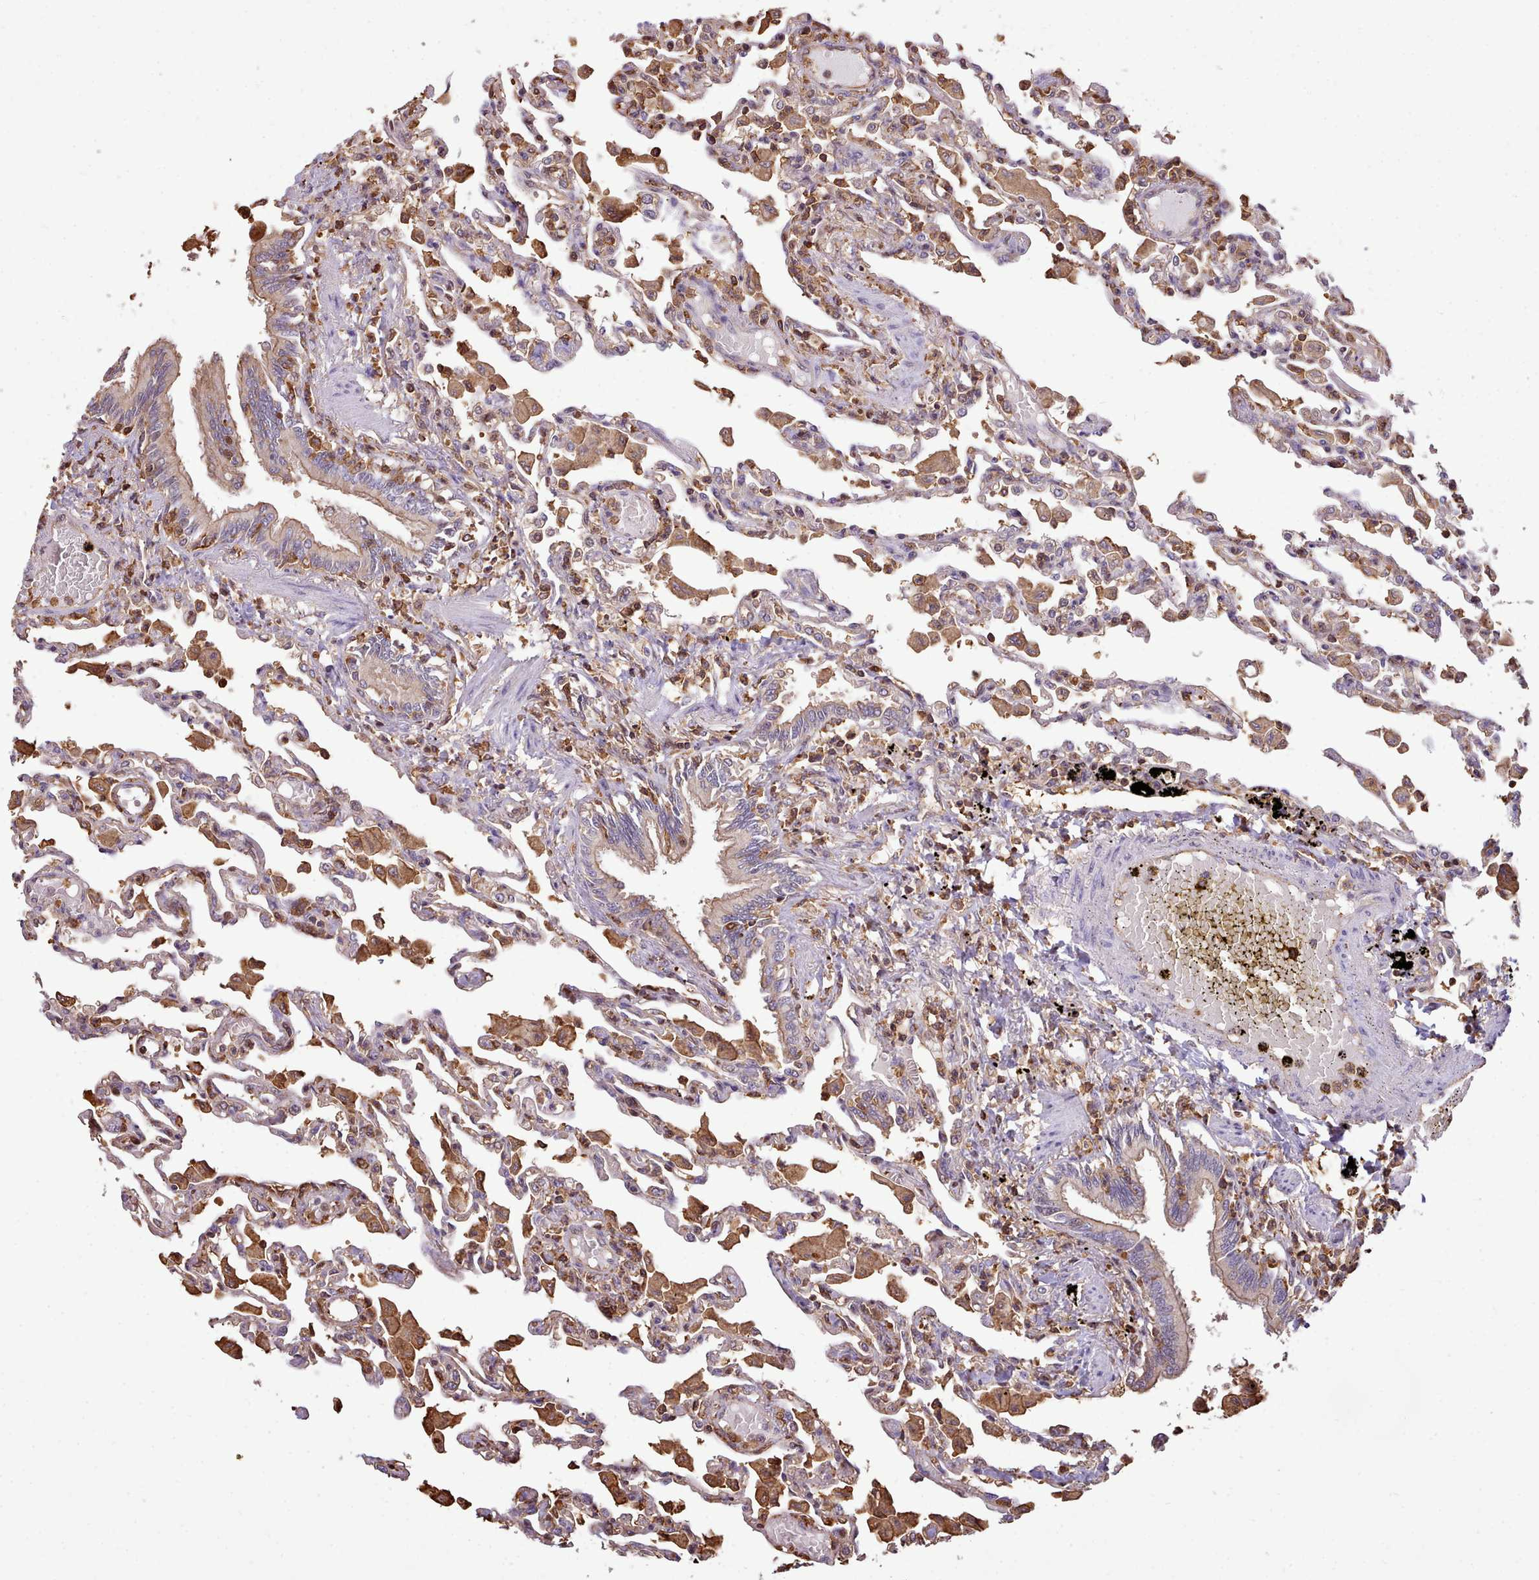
{"staining": {"intensity": "moderate", "quantity": ">75%", "location": "cytoplasmic/membranous"}, "tissue": "lung", "cell_type": "Alveolar cells", "image_type": "normal", "snomed": [{"axis": "morphology", "description": "Normal tissue, NOS"}, {"axis": "topography", "description": "Bronchus"}, {"axis": "topography", "description": "Lung"}], "caption": "A histopathology image showing moderate cytoplasmic/membranous staining in about >75% of alveolar cells in unremarkable lung, as visualized by brown immunohistochemical staining.", "gene": "CAPZA1", "patient": {"sex": "female", "age": 49}}